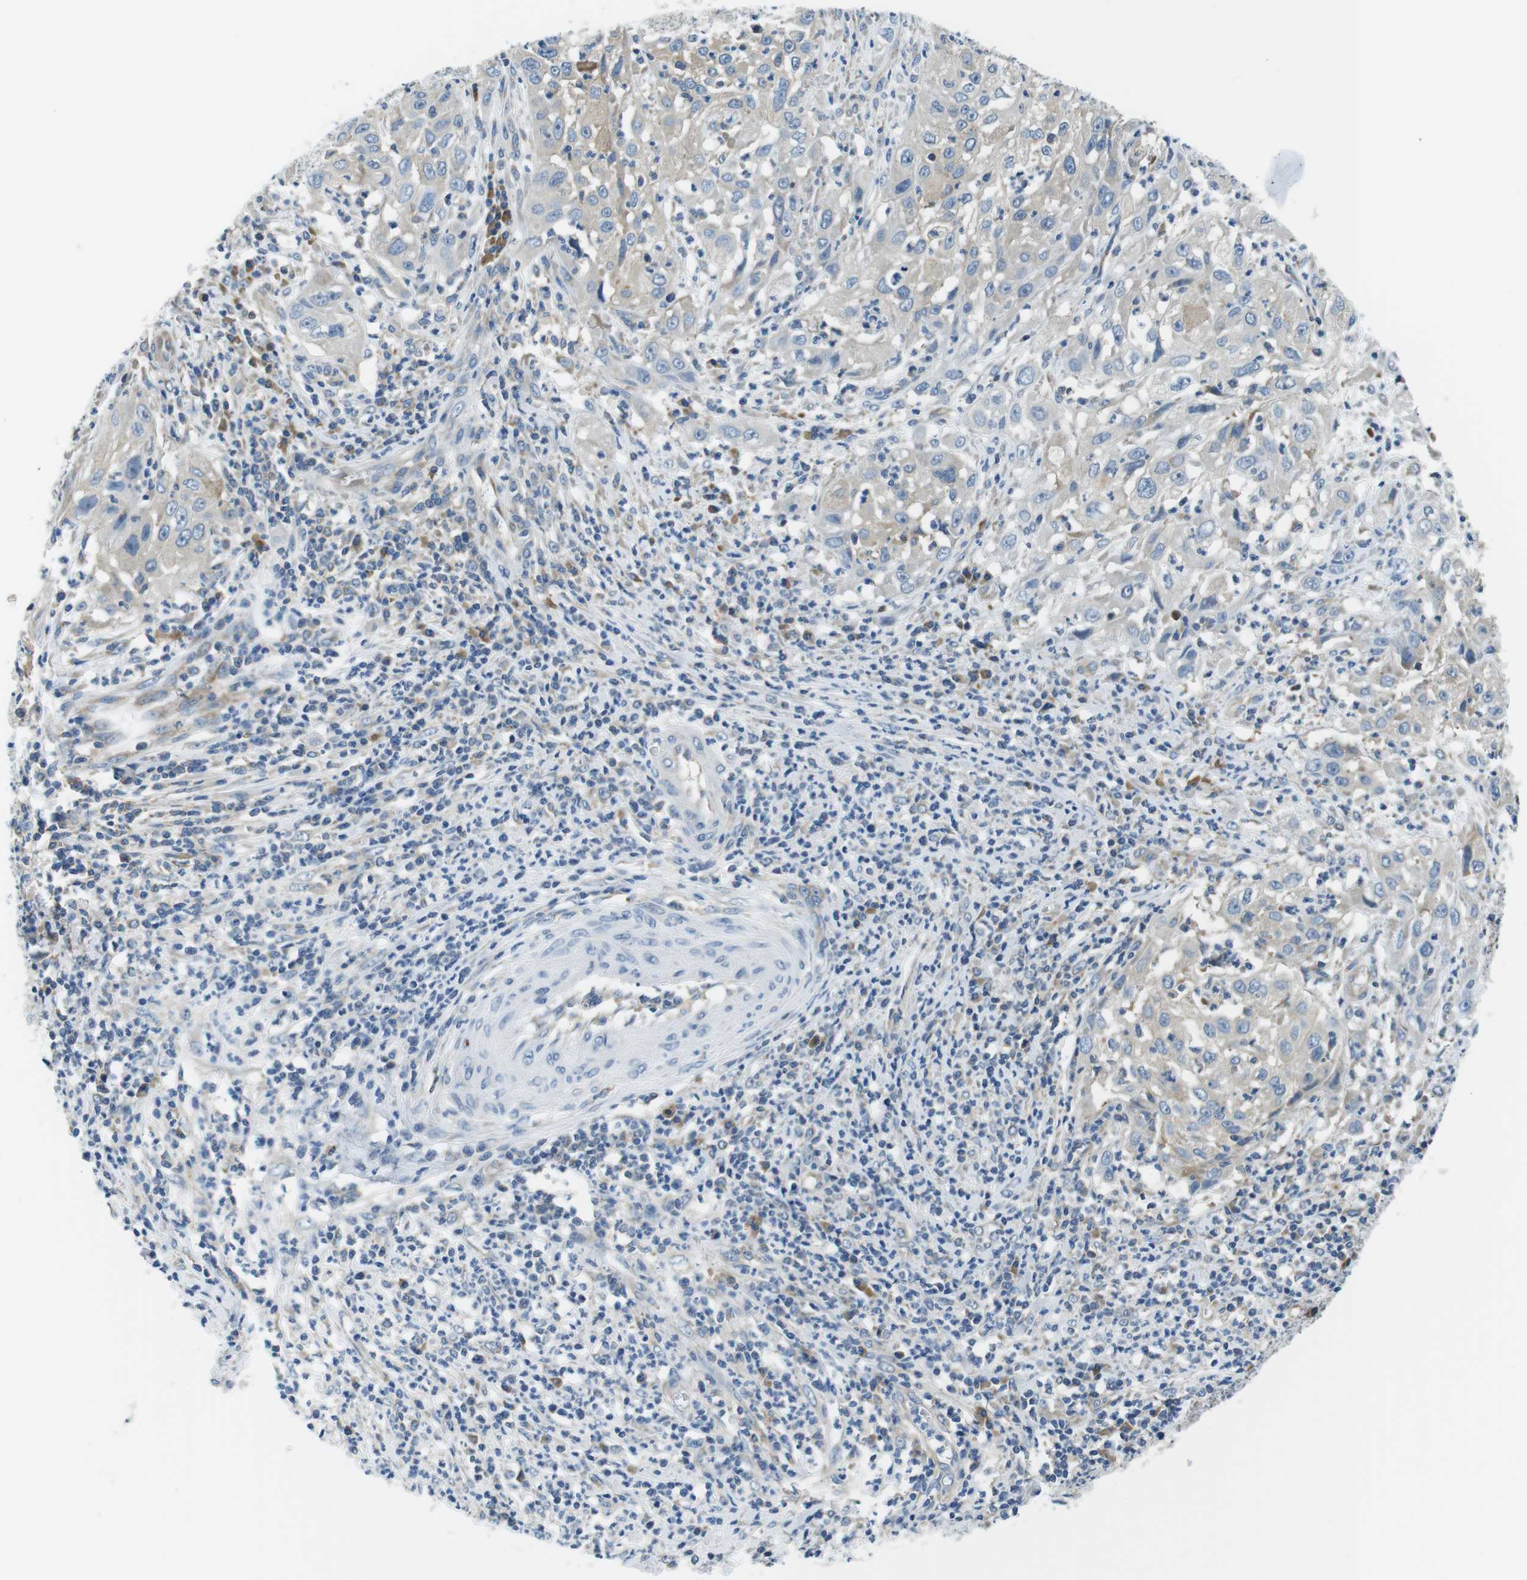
{"staining": {"intensity": "weak", "quantity": ">75%", "location": "cytoplasmic/membranous"}, "tissue": "cervical cancer", "cell_type": "Tumor cells", "image_type": "cancer", "snomed": [{"axis": "morphology", "description": "Squamous cell carcinoma, NOS"}, {"axis": "topography", "description": "Cervix"}], "caption": "DAB immunohistochemical staining of cervical cancer (squamous cell carcinoma) exhibits weak cytoplasmic/membranous protein positivity in about >75% of tumor cells.", "gene": "EIF2B5", "patient": {"sex": "female", "age": 32}}